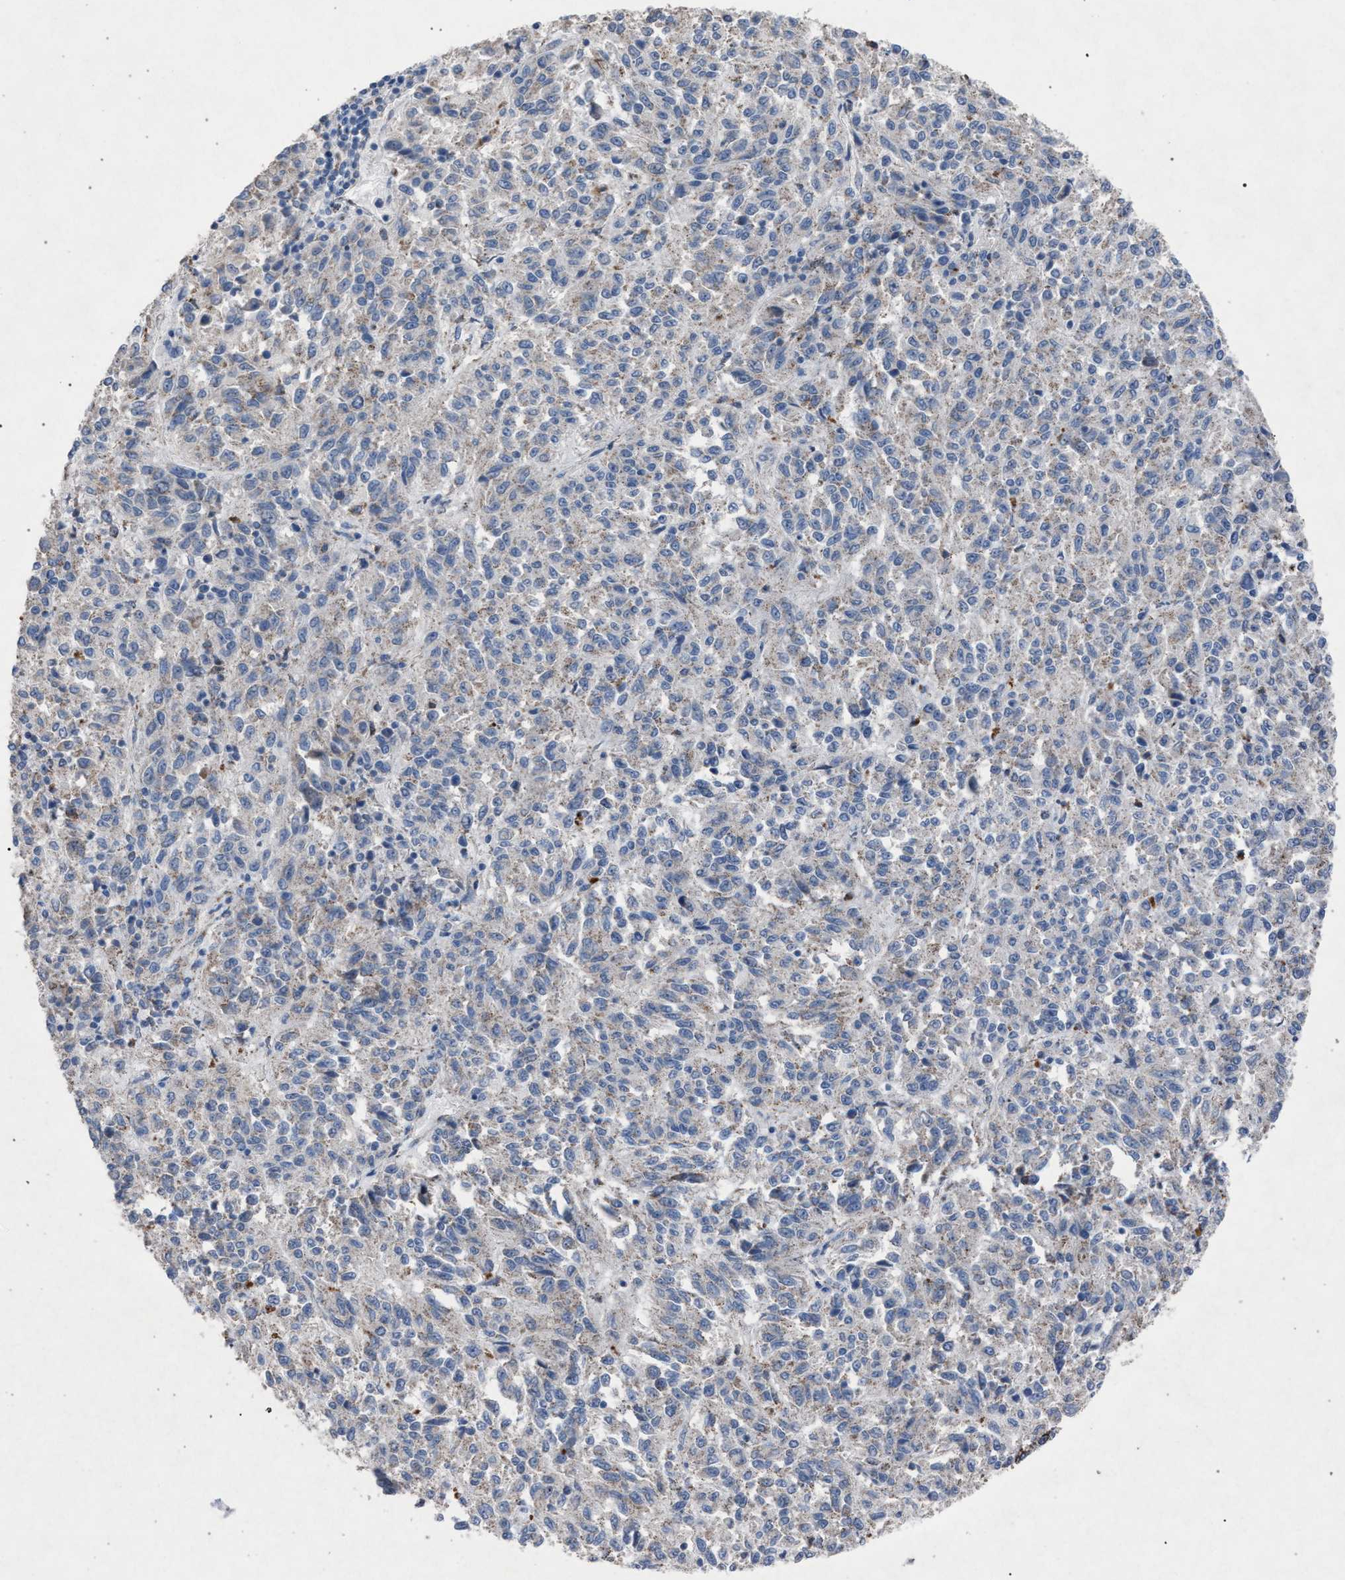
{"staining": {"intensity": "negative", "quantity": "none", "location": "none"}, "tissue": "melanoma", "cell_type": "Tumor cells", "image_type": "cancer", "snomed": [{"axis": "morphology", "description": "Malignant melanoma, Metastatic site"}, {"axis": "topography", "description": "Lung"}], "caption": "Immunohistochemistry (IHC) micrograph of neoplastic tissue: human malignant melanoma (metastatic site) stained with DAB demonstrates no significant protein positivity in tumor cells. The staining is performed using DAB (3,3'-diaminobenzidine) brown chromogen with nuclei counter-stained in using hematoxylin.", "gene": "HSD17B4", "patient": {"sex": "male", "age": 64}}